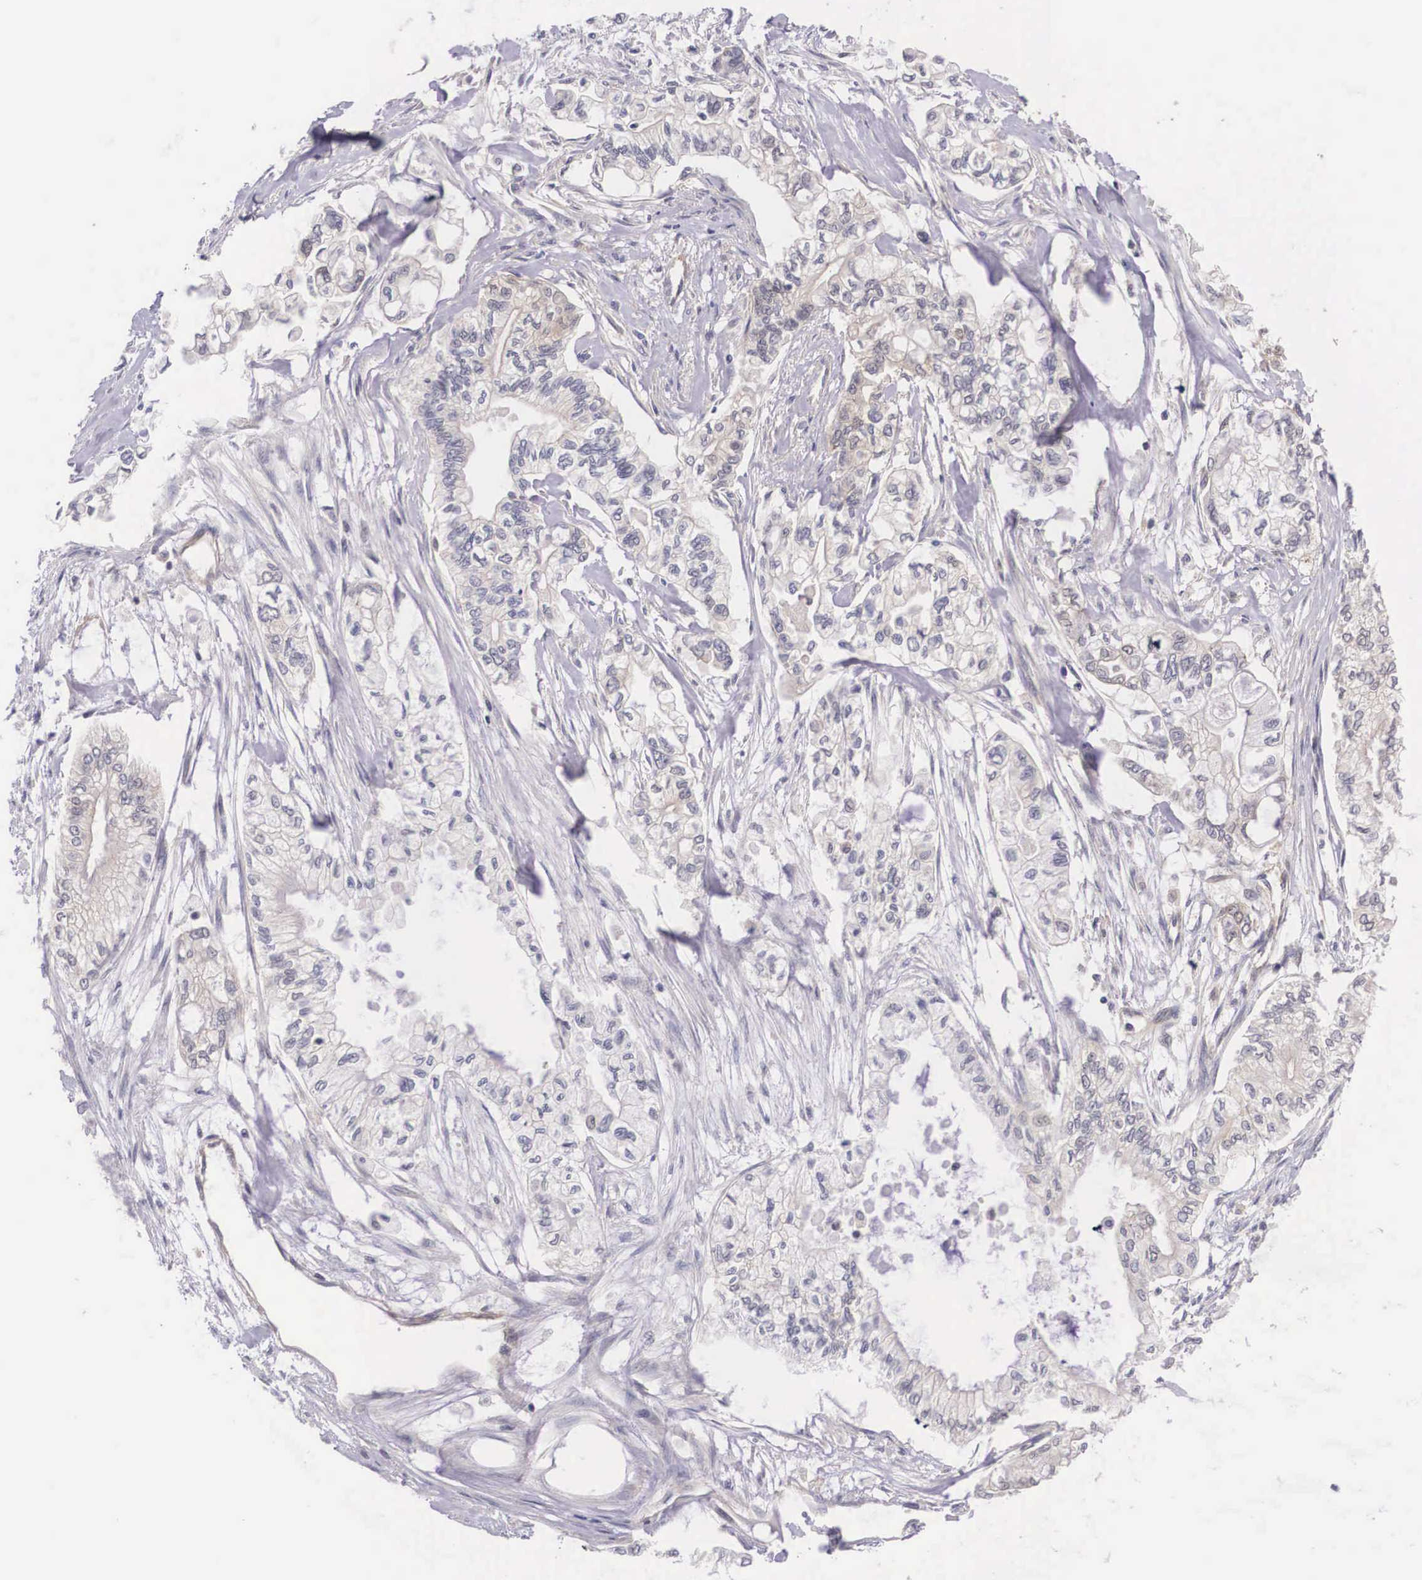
{"staining": {"intensity": "moderate", "quantity": ">75%", "location": "cytoplasmic/membranous"}, "tissue": "pancreatic cancer", "cell_type": "Tumor cells", "image_type": "cancer", "snomed": [{"axis": "morphology", "description": "Adenocarcinoma, NOS"}, {"axis": "topography", "description": "Pancreas"}], "caption": "Immunohistochemical staining of pancreatic cancer (adenocarcinoma) shows medium levels of moderate cytoplasmic/membranous staining in about >75% of tumor cells.", "gene": "IGBP1", "patient": {"sex": "male", "age": 79}}